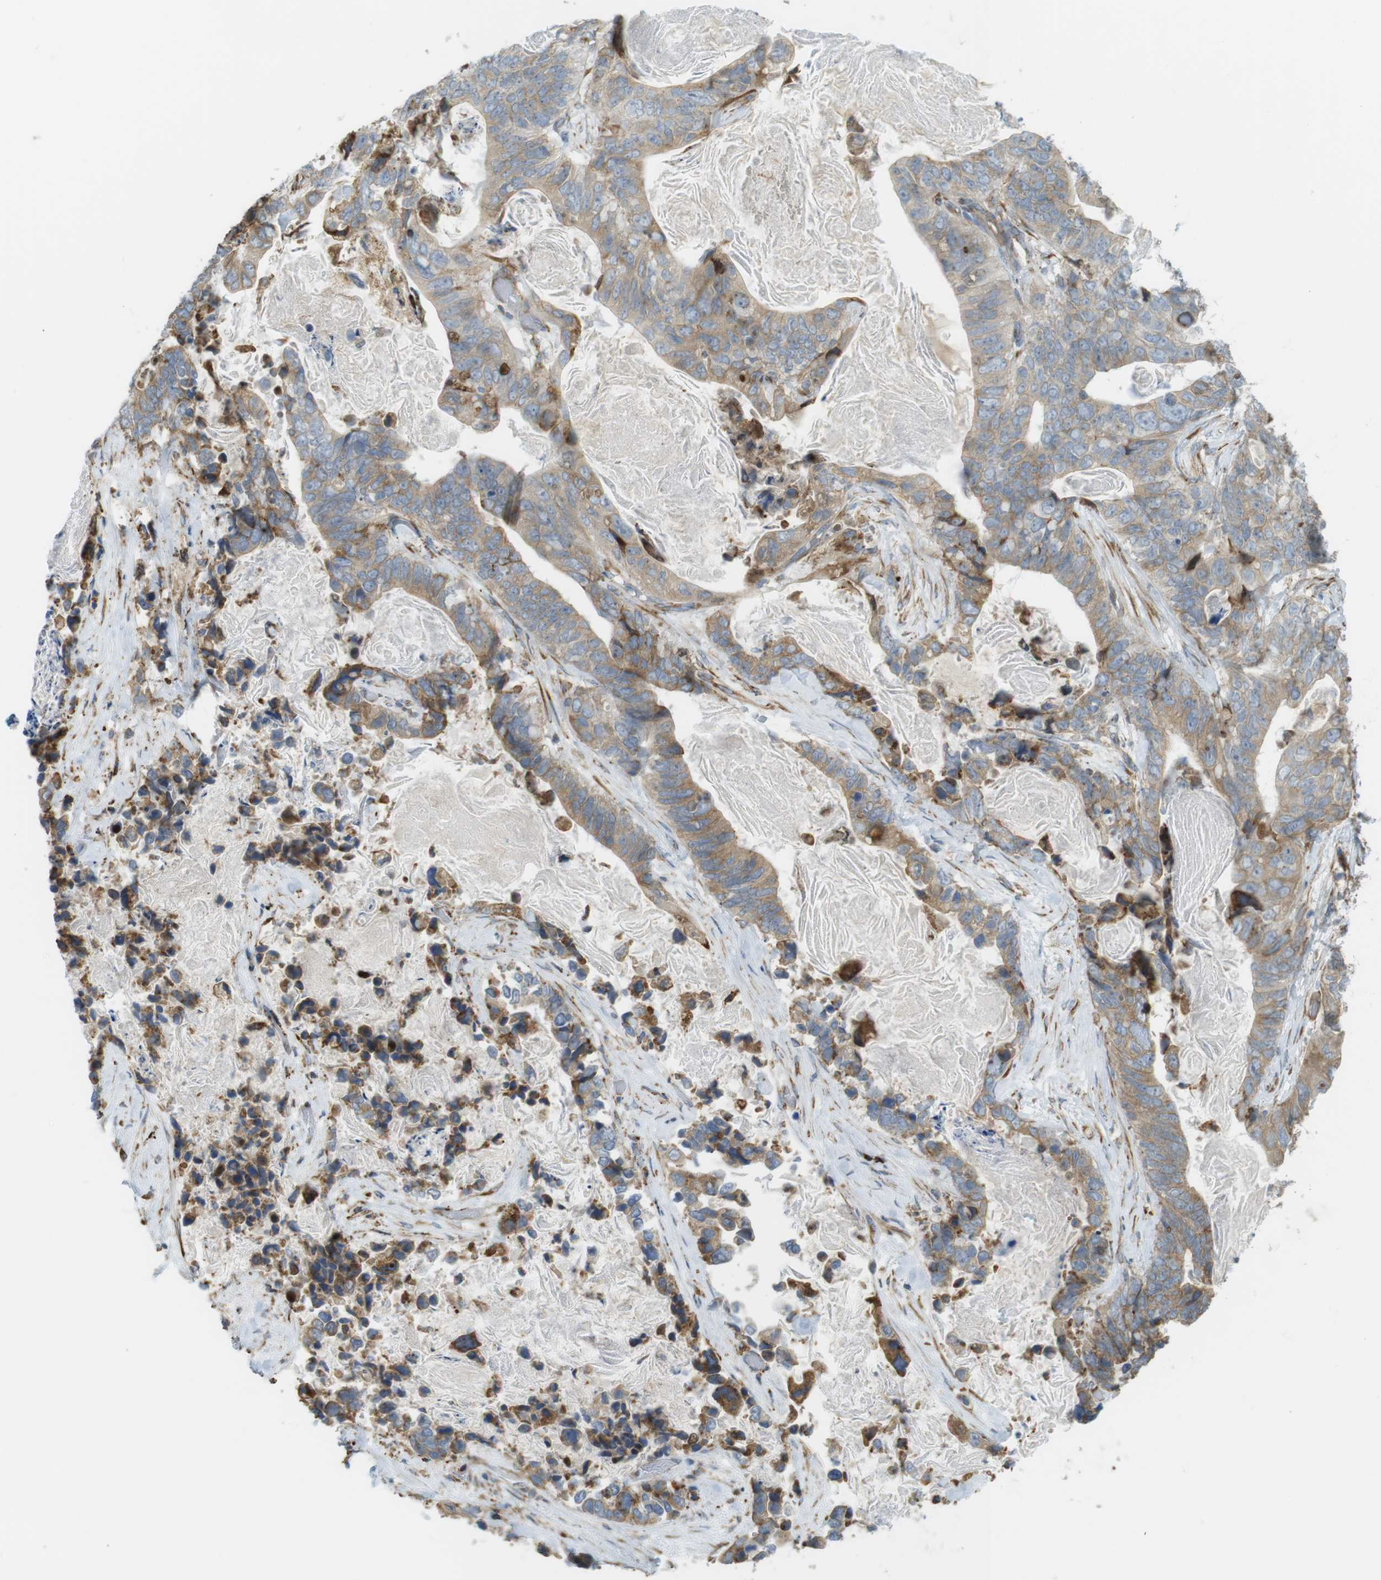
{"staining": {"intensity": "weak", "quantity": "<25%", "location": "cytoplasmic/membranous"}, "tissue": "stomach cancer", "cell_type": "Tumor cells", "image_type": "cancer", "snomed": [{"axis": "morphology", "description": "Adenocarcinoma, NOS"}, {"axis": "topography", "description": "Stomach"}], "caption": "Image shows no protein expression in tumor cells of stomach cancer (adenocarcinoma) tissue.", "gene": "MBOAT2", "patient": {"sex": "female", "age": 89}}